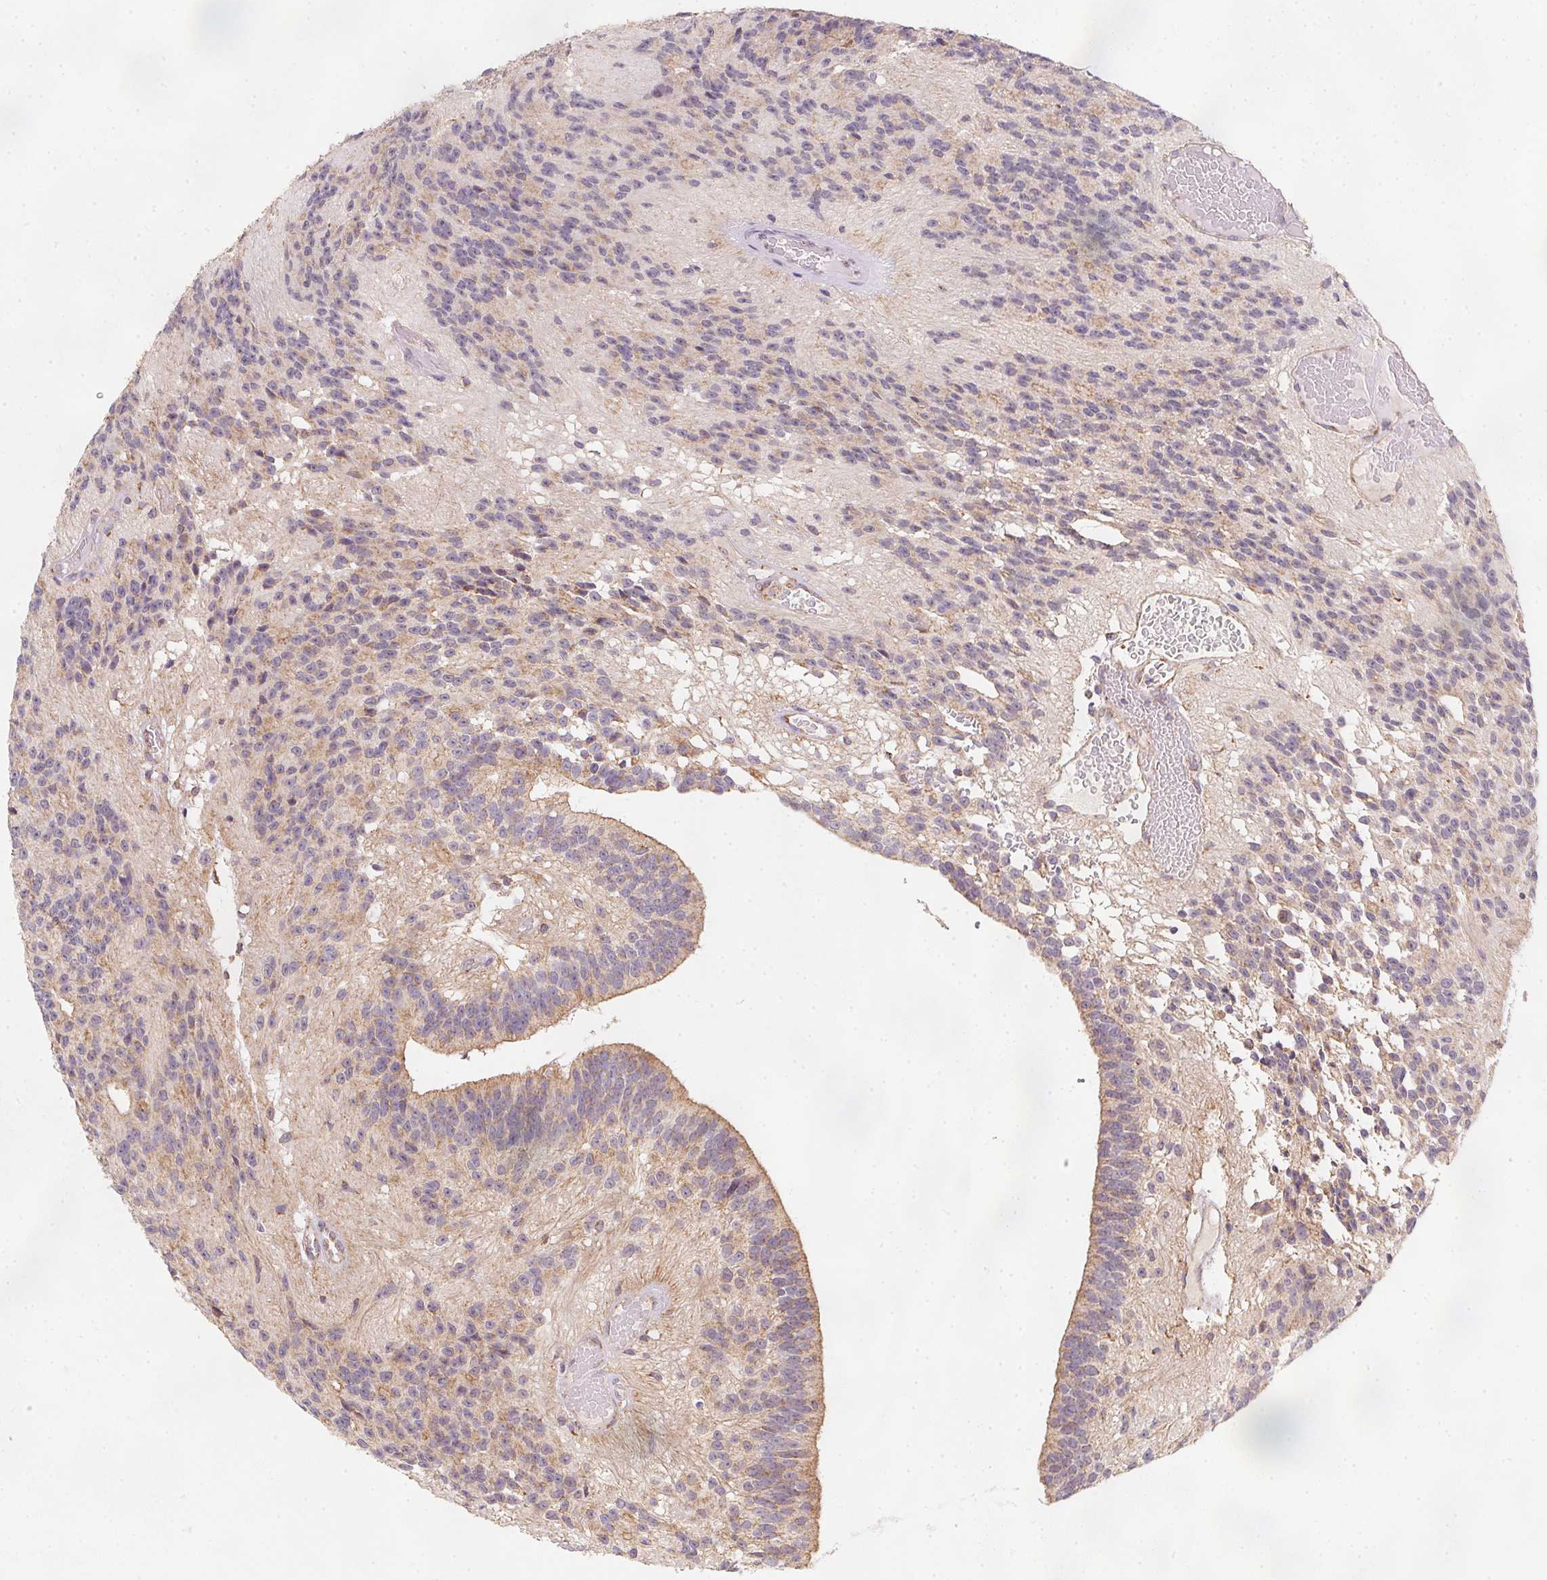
{"staining": {"intensity": "weak", "quantity": "<25%", "location": "cytoplasmic/membranous"}, "tissue": "glioma", "cell_type": "Tumor cells", "image_type": "cancer", "snomed": [{"axis": "morphology", "description": "Glioma, malignant, Low grade"}, {"axis": "topography", "description": "Brain"}], "caption": "Immunohistochemical staining of malignant low-grade glioma displays no significant expression in tumor cells.", "gene": "NDUFS6", "patient": {"sex": "male", "age": 31}}